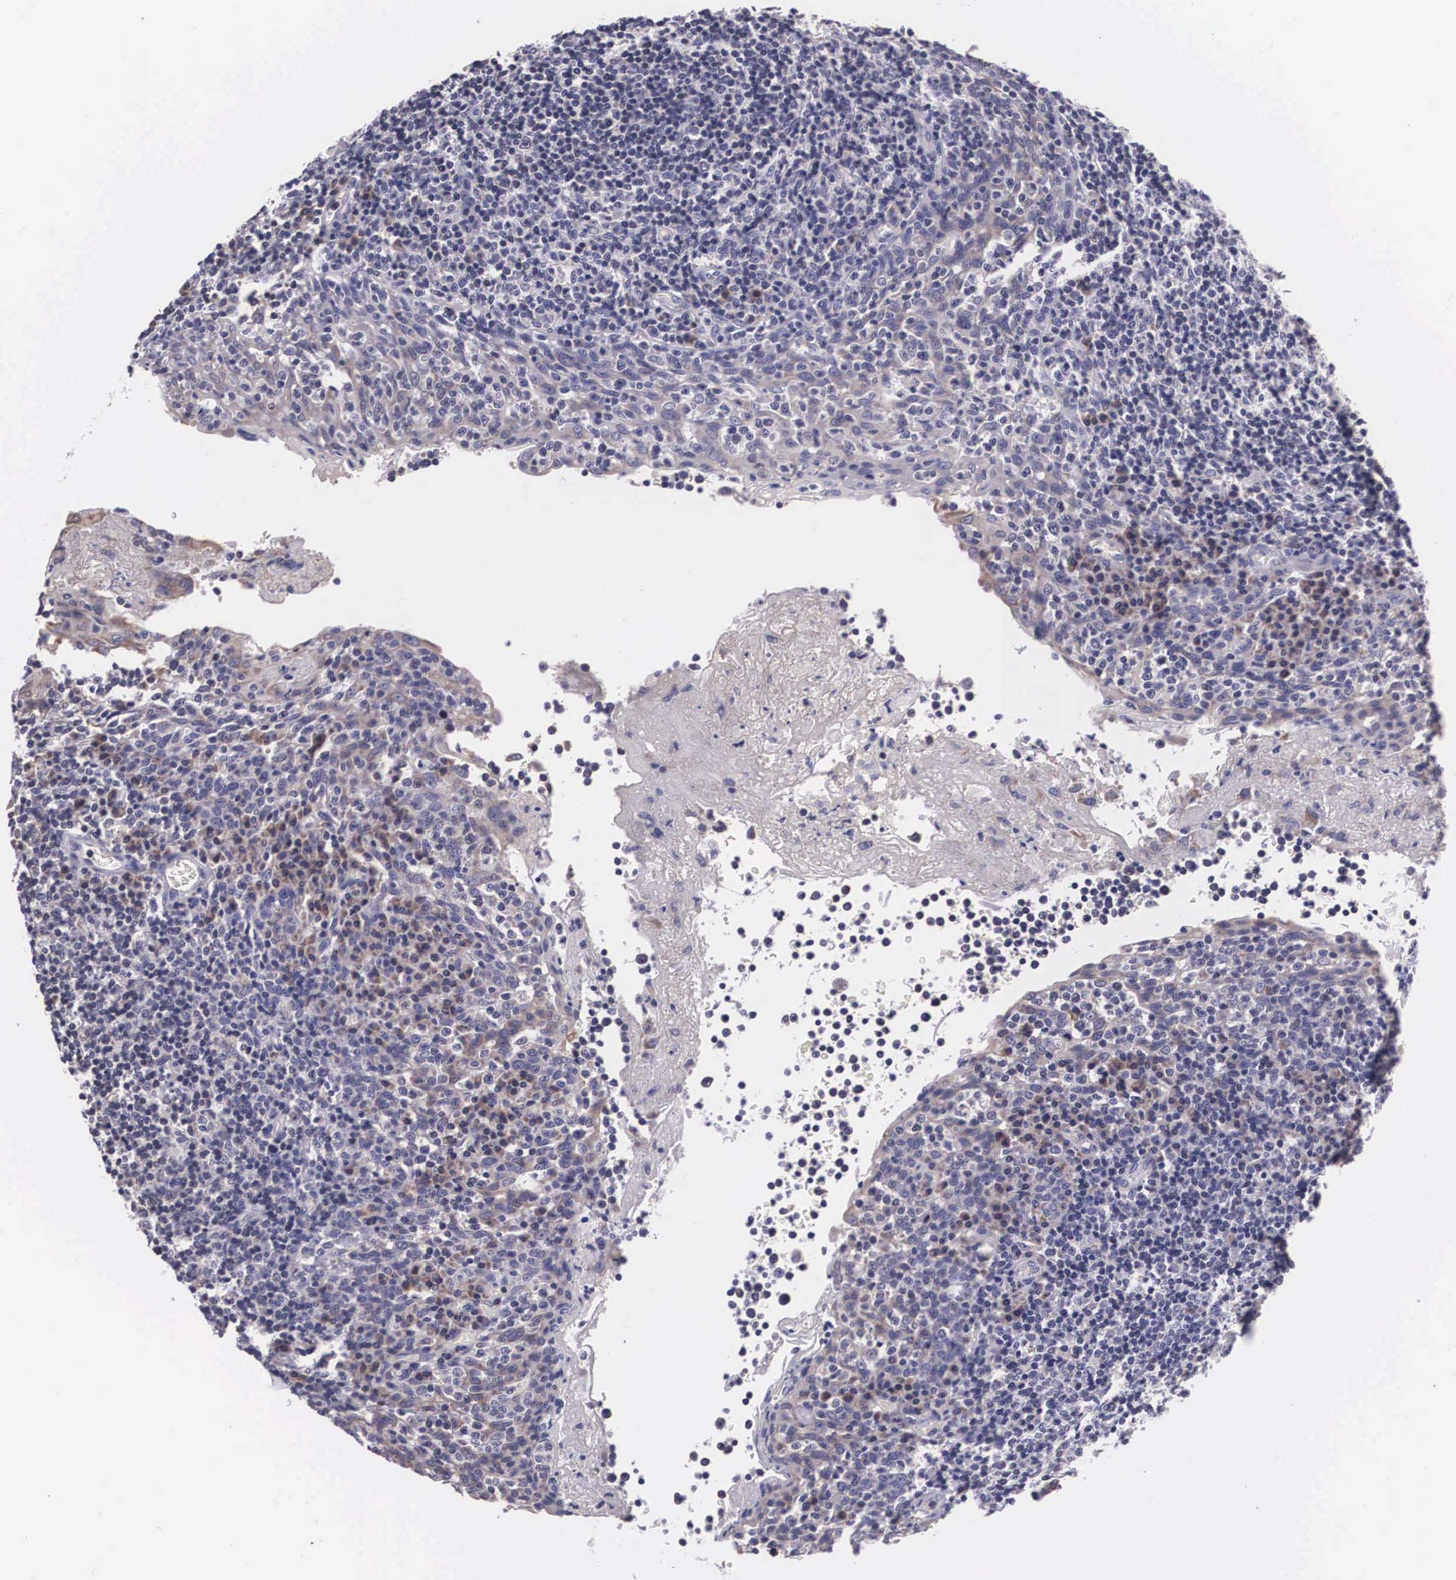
{"staining": {"intensity": "negative", "quantity": "none", "location": "none"}, "tissue": "tonsil", "cell_type": "Germinal center cells", "image_type": "normal", "snomed": [{"axis": "morphology", "description": "Normal tissue, NOS"}, {"axis": "topography", "description": "Tonsil"}], "caption": "A micrograph of tonsil stained for a protein displays no brown staining in germinal center cells. (DAB immunohistochemistry (IHC), high magnification).", "gene": "ARG2", "patient": {"sex": "female", "age": 3}}